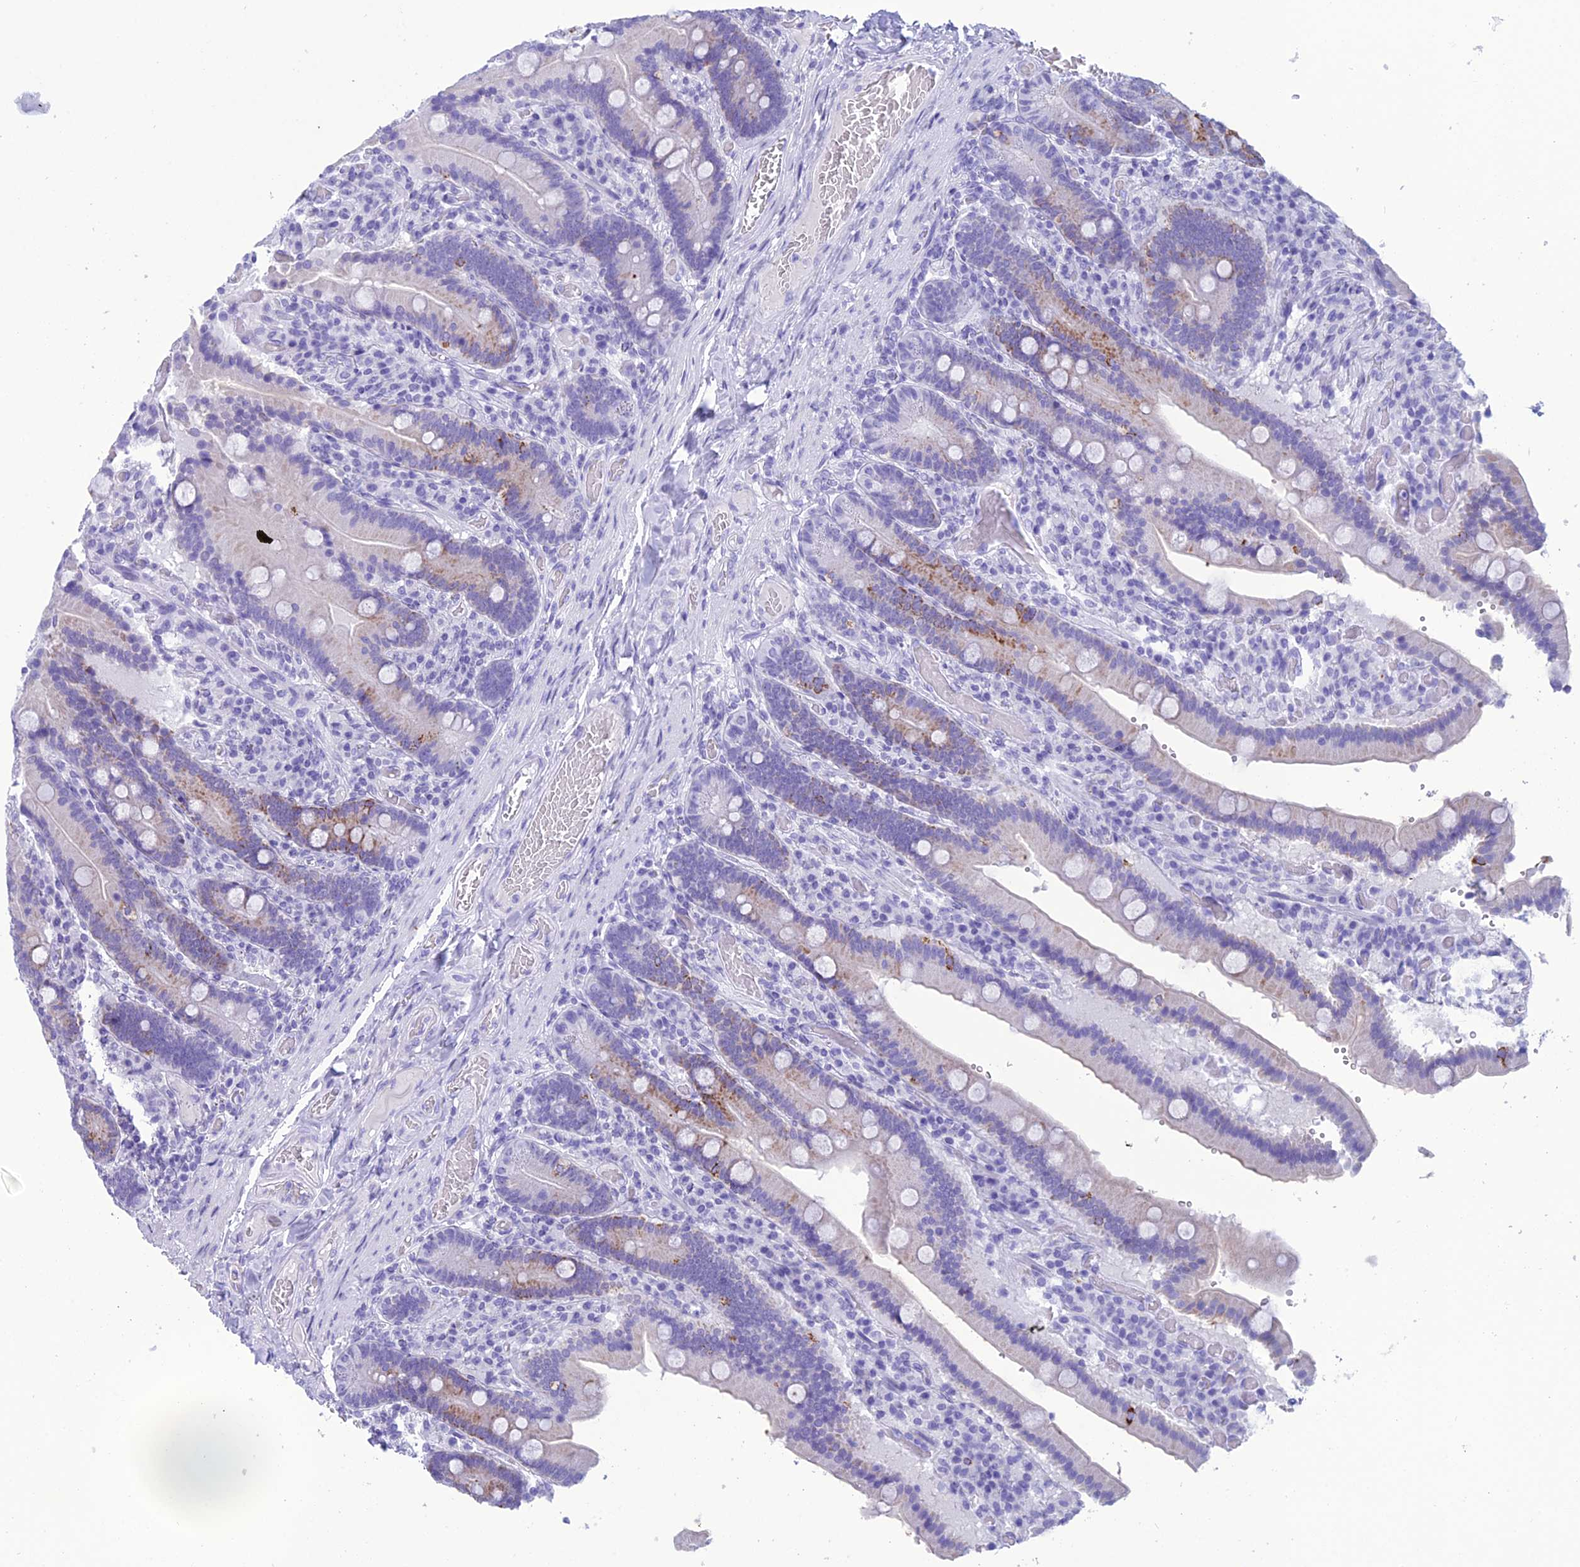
{"staining": {"intensity": "moderate", "quantity": "<25%", "location": "cytoplasmic/membranous"}, "tissue": "duodenum", "cell_type": "Glandular cells", "image_type": "normal", "snomed": [{"axis": "morphology", "description": "Normal tissue, NOS"}, {"axis": "topography", "description": "Duodenum"}], "caption": "Immunohistochemical staining of unremarkable duodenum shows low levels of moderate cytoplasmic/membranous expression in approximately <25% of glandular cells.", "gene": "TRAM1L1", "patient": {"sex": "female", "age": 62}}